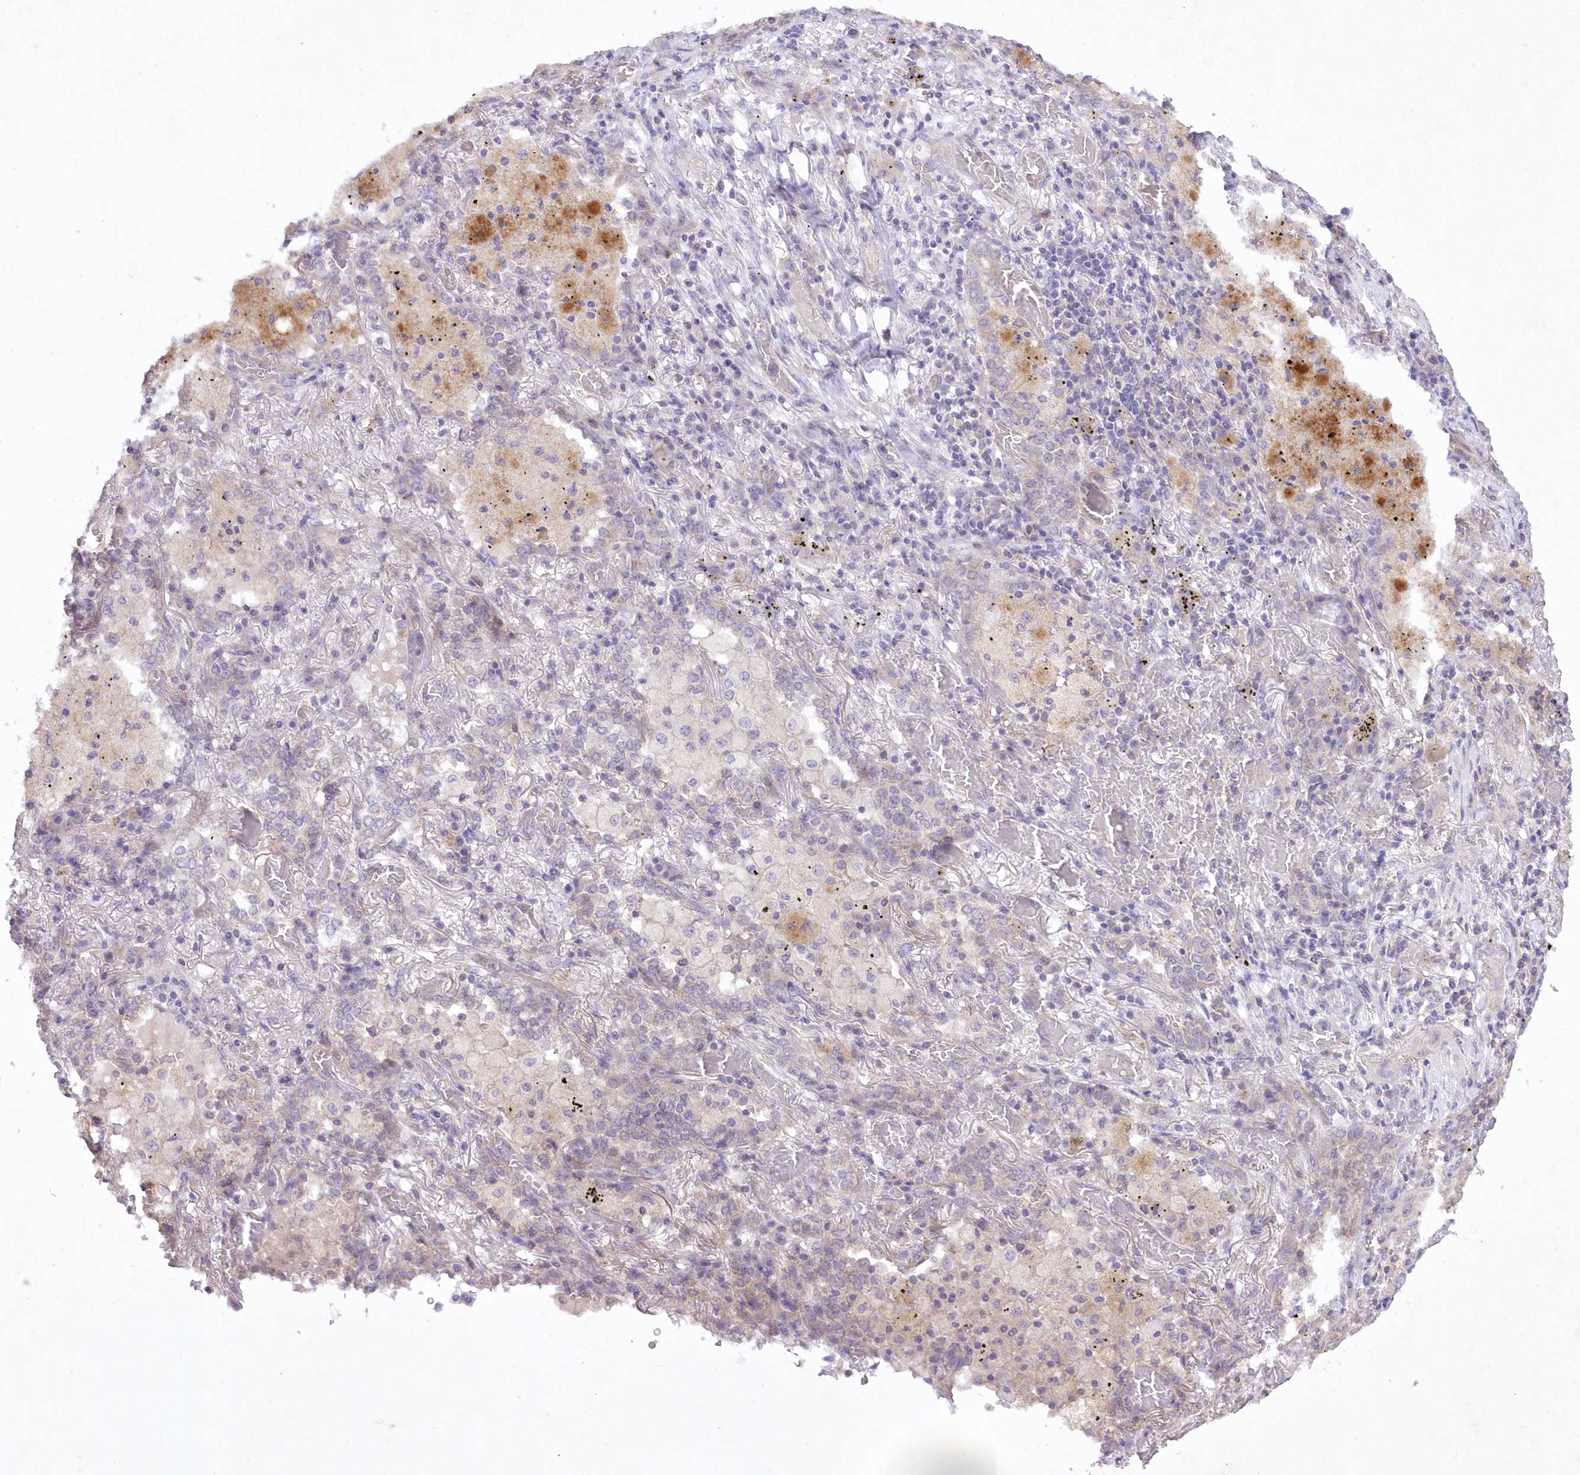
{"staining": {"intensity": "negative", "quantity": "none", "location": "none"}, "tissue": "lung cancer", "cell_type": "Tumor cells", "image_type": "cancer", "snomed": [{"axis": "morphology", "description": "Squamous cell carcinoma, NOS"}, {"axis": "topography", "description": "Lung"}], "caption": "Immunohistochemistry (IHC) of human lung squamous cell carcinoma shows no staining in tumor cells.", "gene": "ITSN2", "patient": {"sex": "female", "age": 47}}